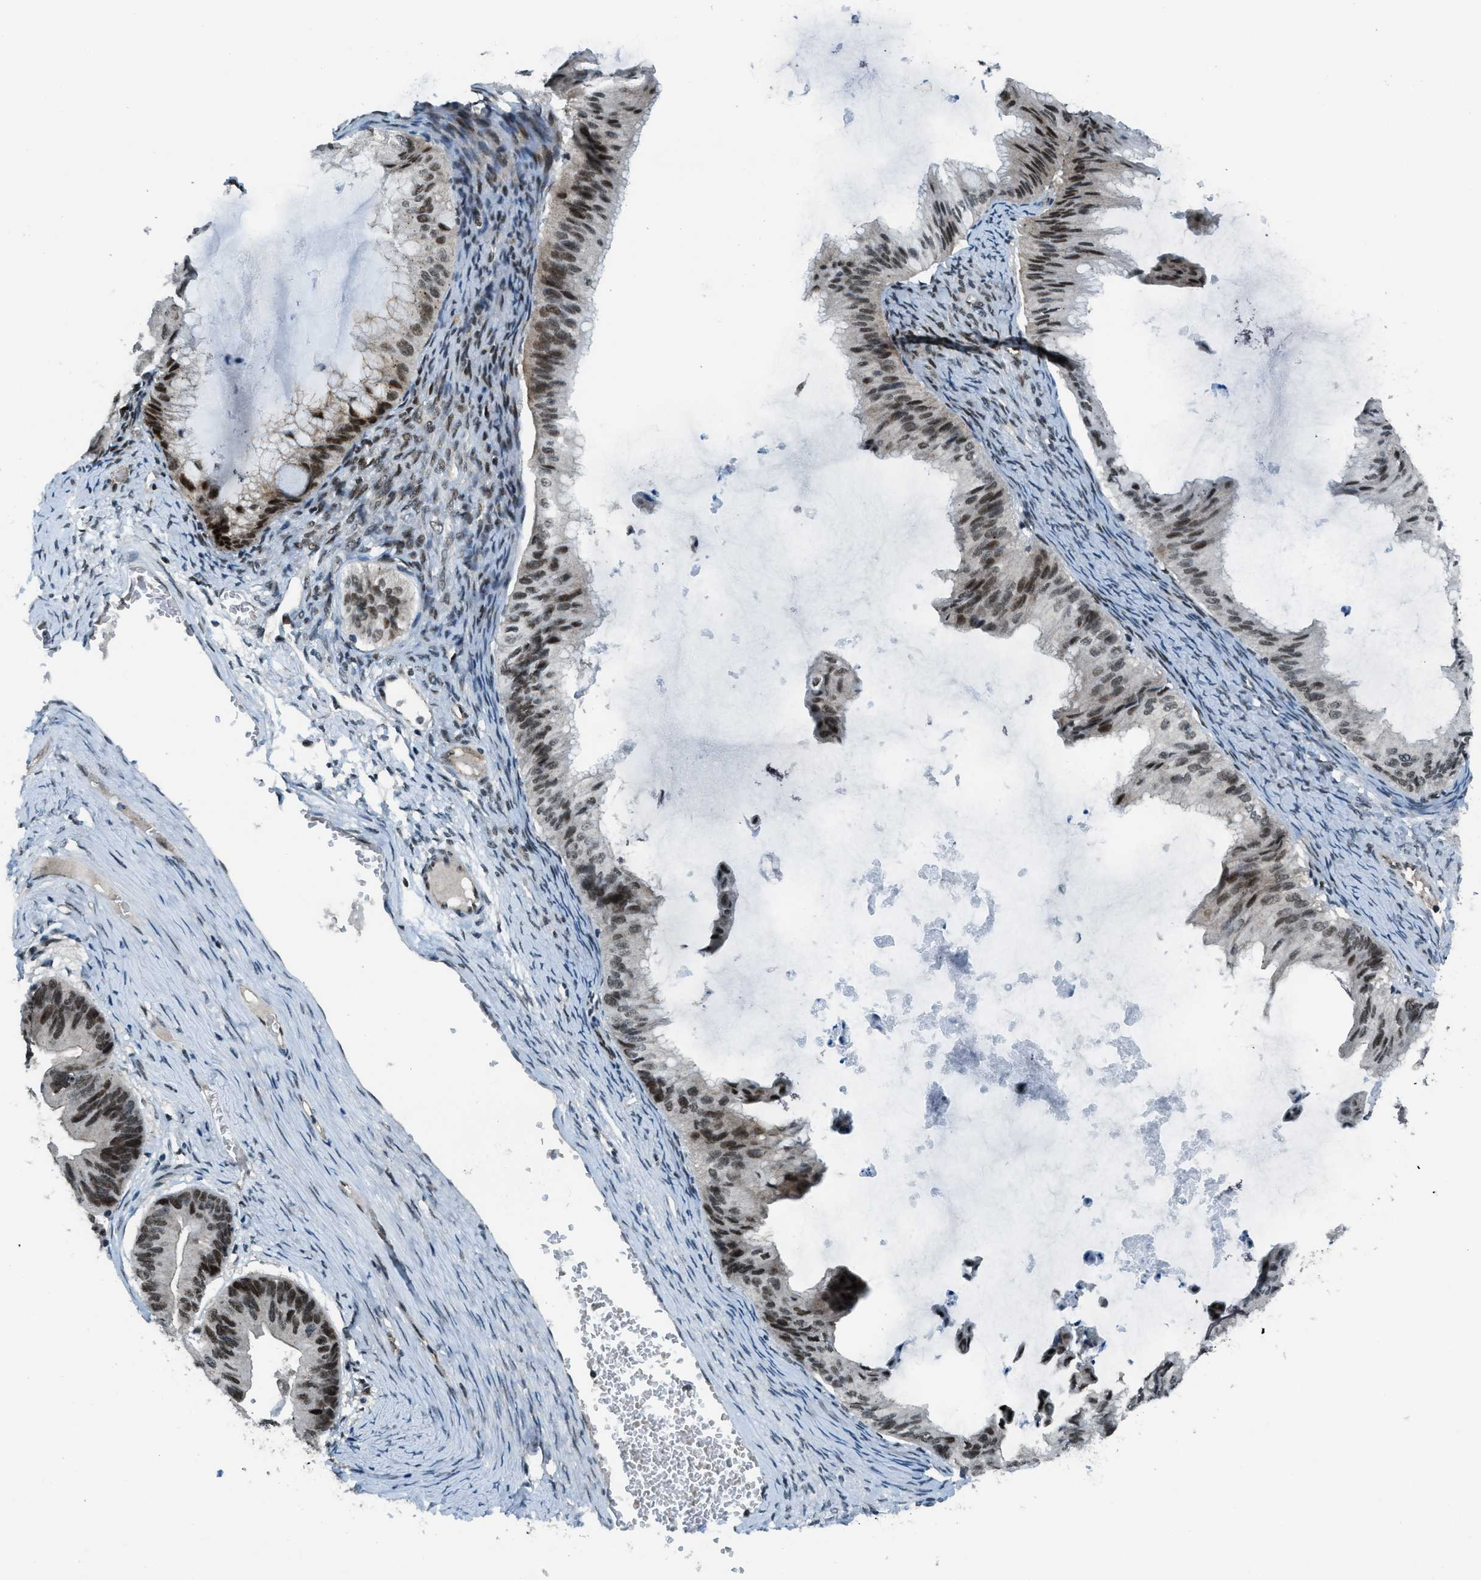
{"staining": {"intensity": "moderate", "quantity": ">75%", "location": "nuclear"}, "tissue": "ovarian cancer", "cell_type": "Tumor cells", "image_type": "cancer", "snomed": [{"axis": "morphology", "description": "Cystadenocarcinoma, mucinous, NOS"}, {"axis": "topography", "description": "Ovary"}], "caption": "Moderate nuclear protein positivity is identified in about >75% of tumor cells in ovarian cancer. (Brightfield microscopy of DAB IHC at high magnification).", "gene": "KLF6", "patient": {"sex": "female", "age": 61}}